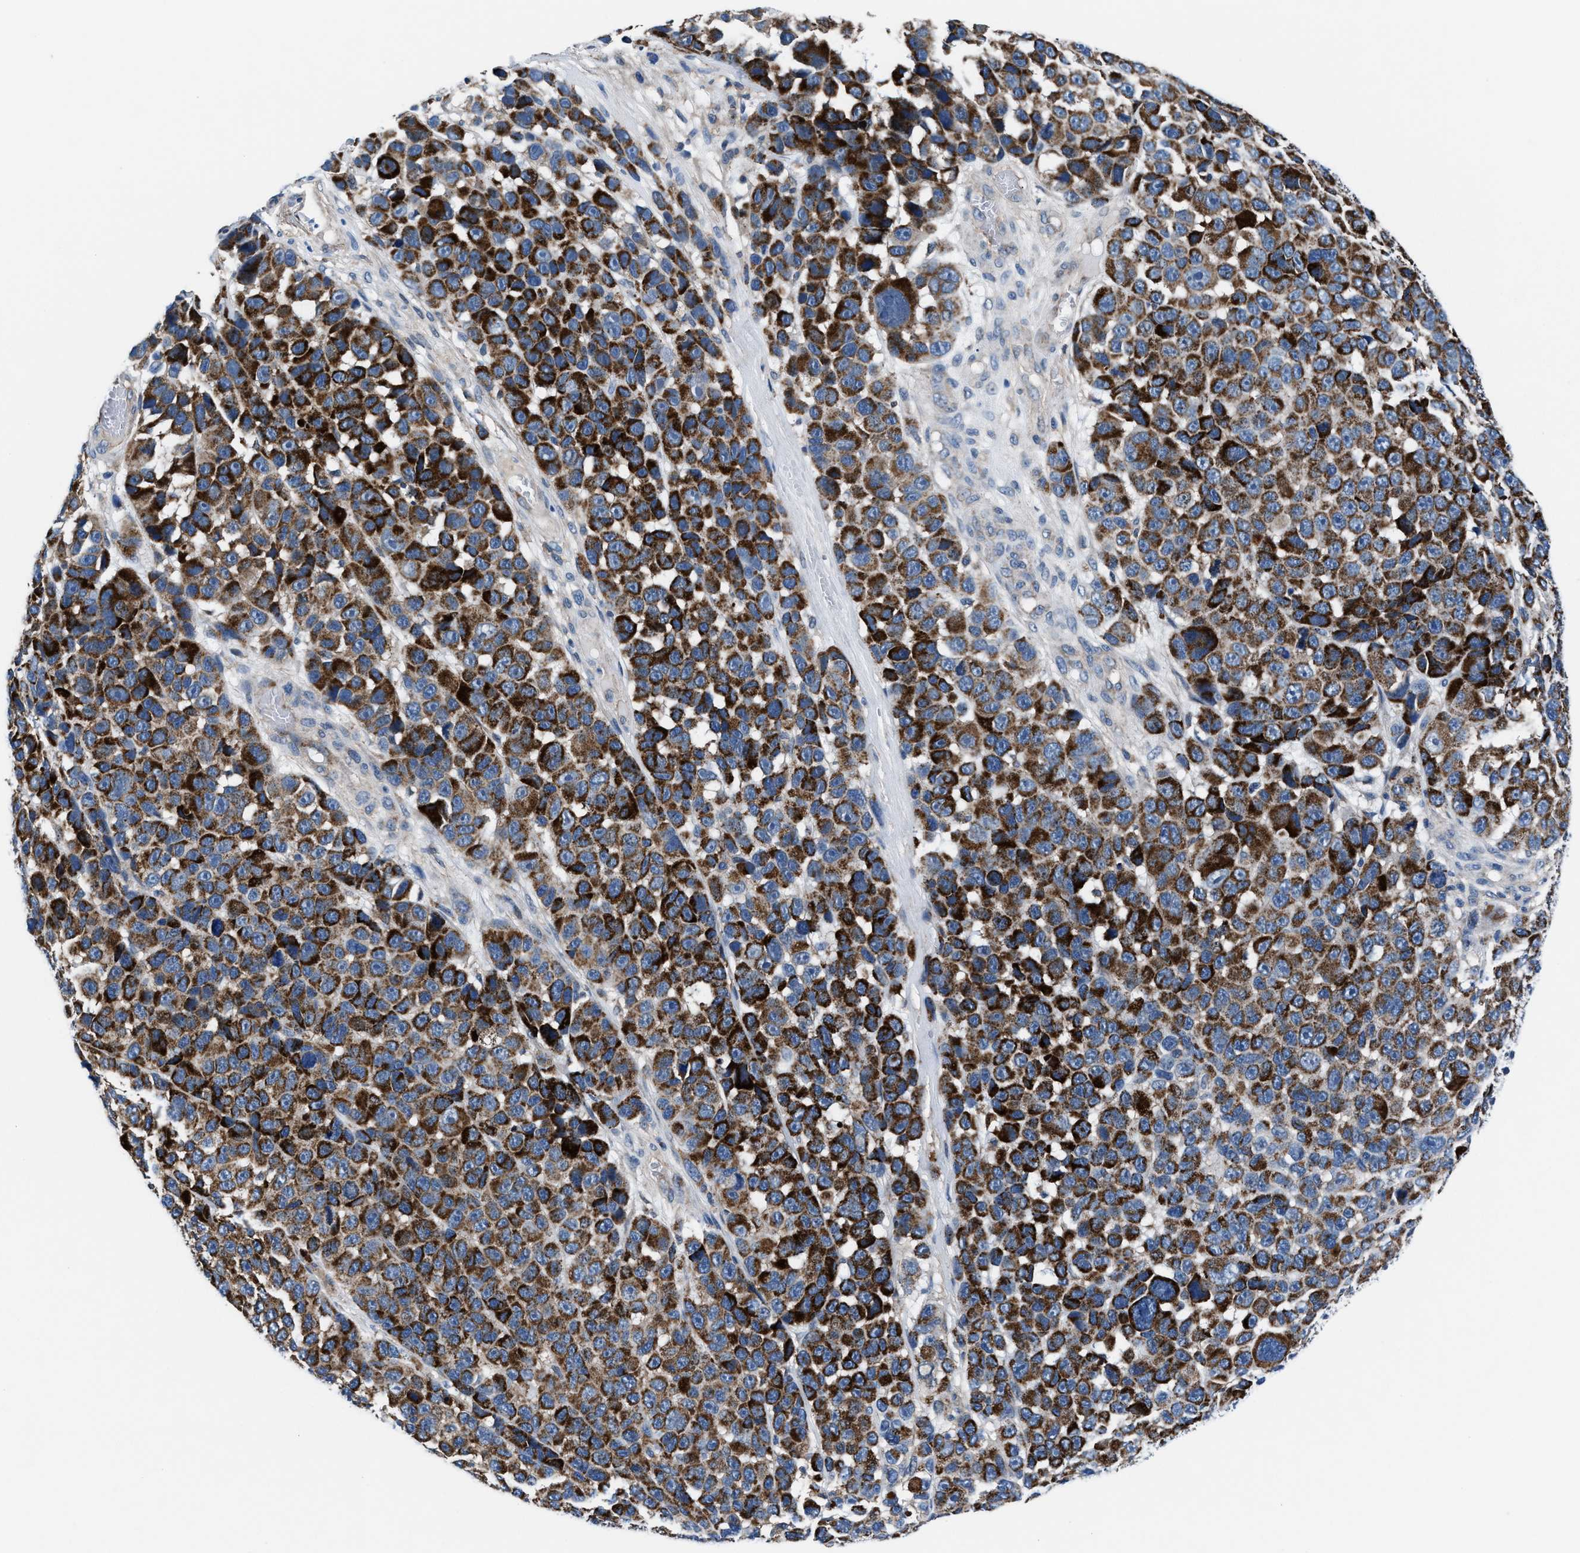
{"staining": {"intensity": "strong", "quantity": ">75%", "location": "cytoplasmic/membranous"}, "tissue": "melanoma", "cell_type": "Tumor cells", "image_type": "cancer", "snomed": [{"axis": "morphology", "description": "Malignant melanoma, NOS"}, {"axis": "topography", "description": "Skin"}], "caption": "Malignant melanoma stained with DAB immunohistochemistry (IHC) displays high levels of strong cytoplasmic/membranous positivity in about >75% of tumor cells.", "gene": "NKTR", "patient": {"sex": "male", "age": 53}}